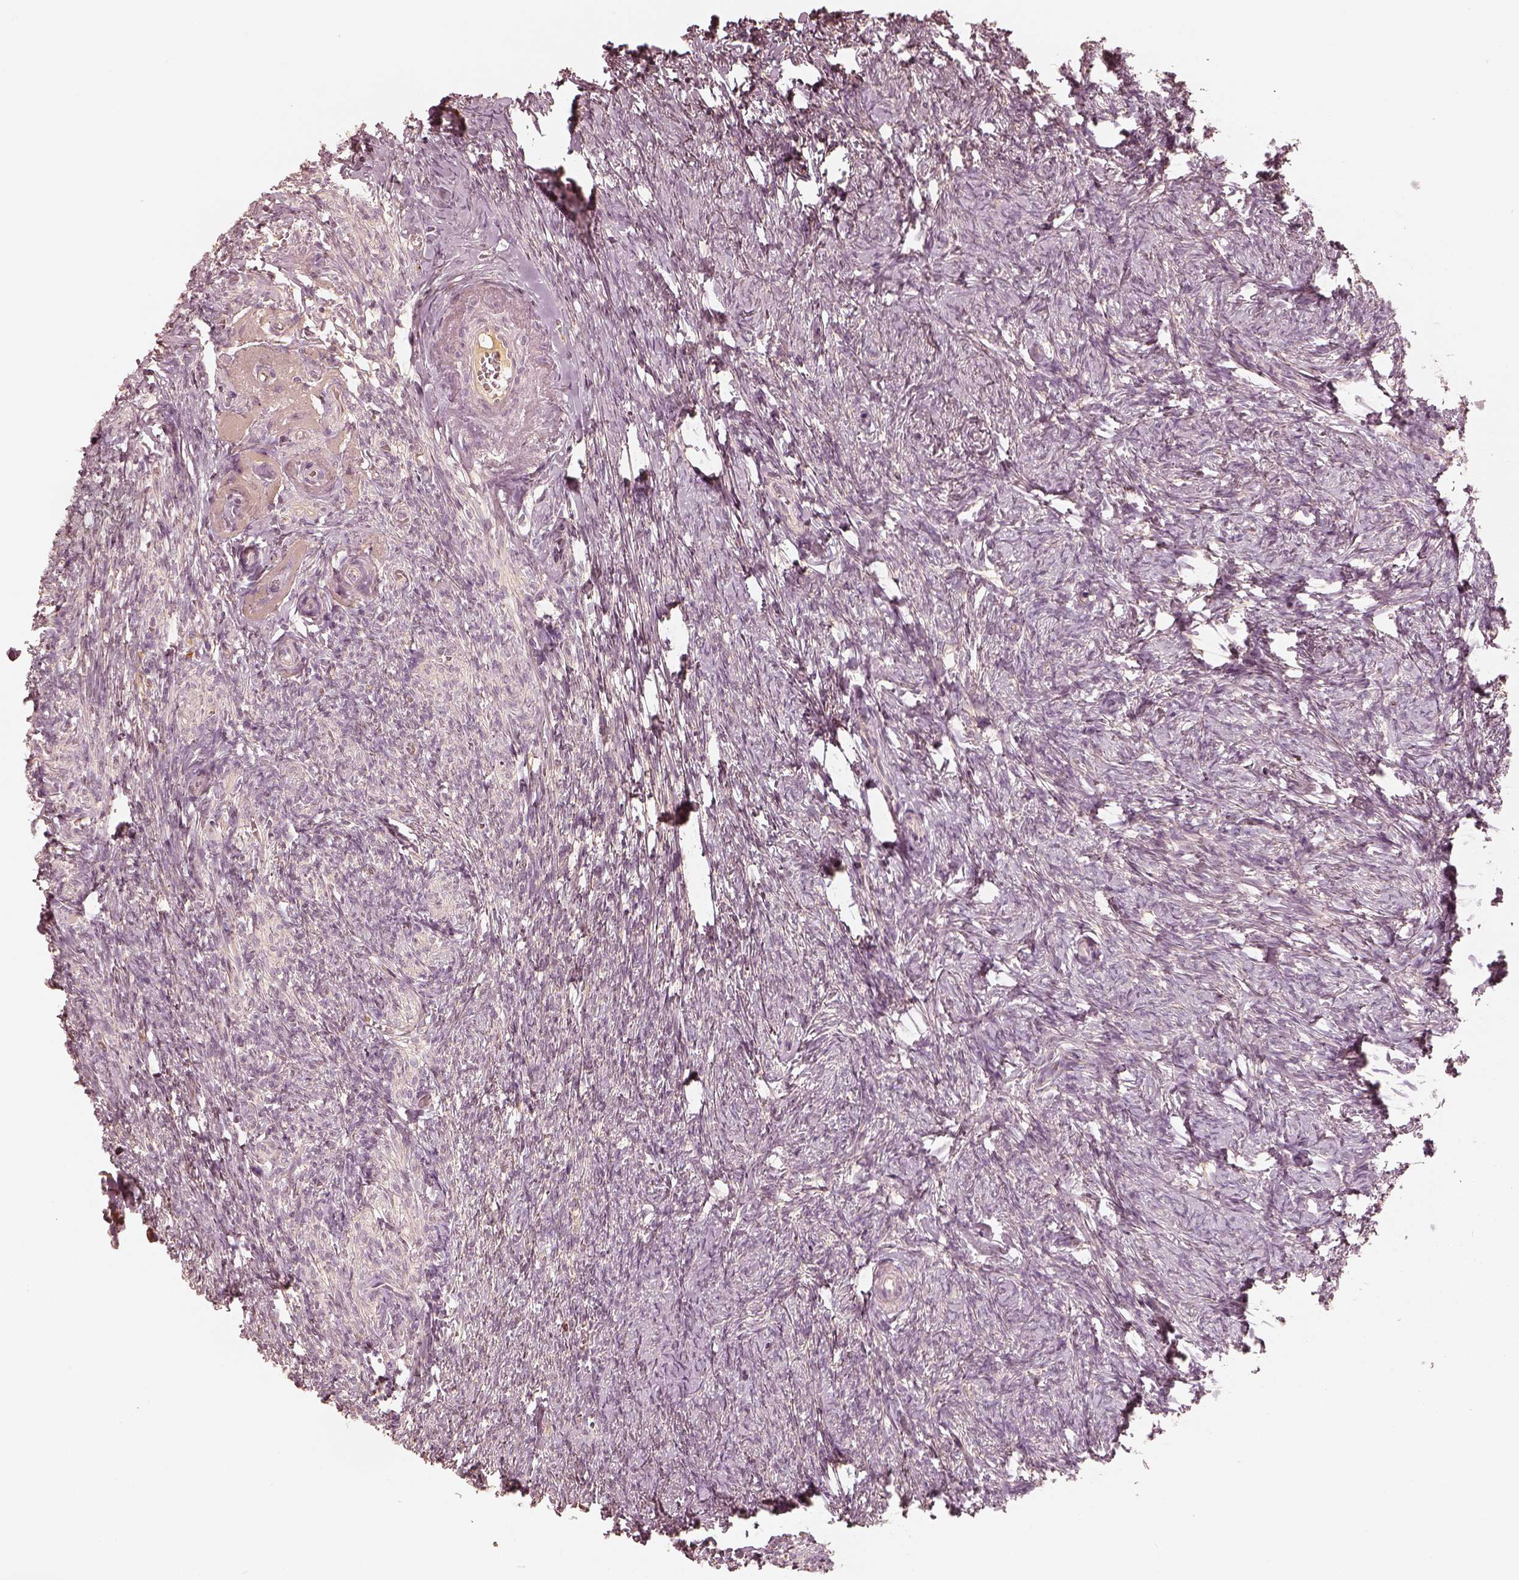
{"staining": {"intensity": "negative", "quantity": "none", "location": "none"}, "tissue": "ovary", "cell_type": "Follicle cells", "image_type": "normal", "snomed": [{"axis": "morphology", "description": "Normal tissue, NOS"}, {"axis": "topography", "description": "Ovary"}], "caption": "High magnification brightfield microscopy of normal ovary stained with DAB (brown) and counterstained with hematoxylin (blue): follicle cells show no significant positivity.", "gene": "GORASP2", "patient": {"sex": "female", "age": 72}}